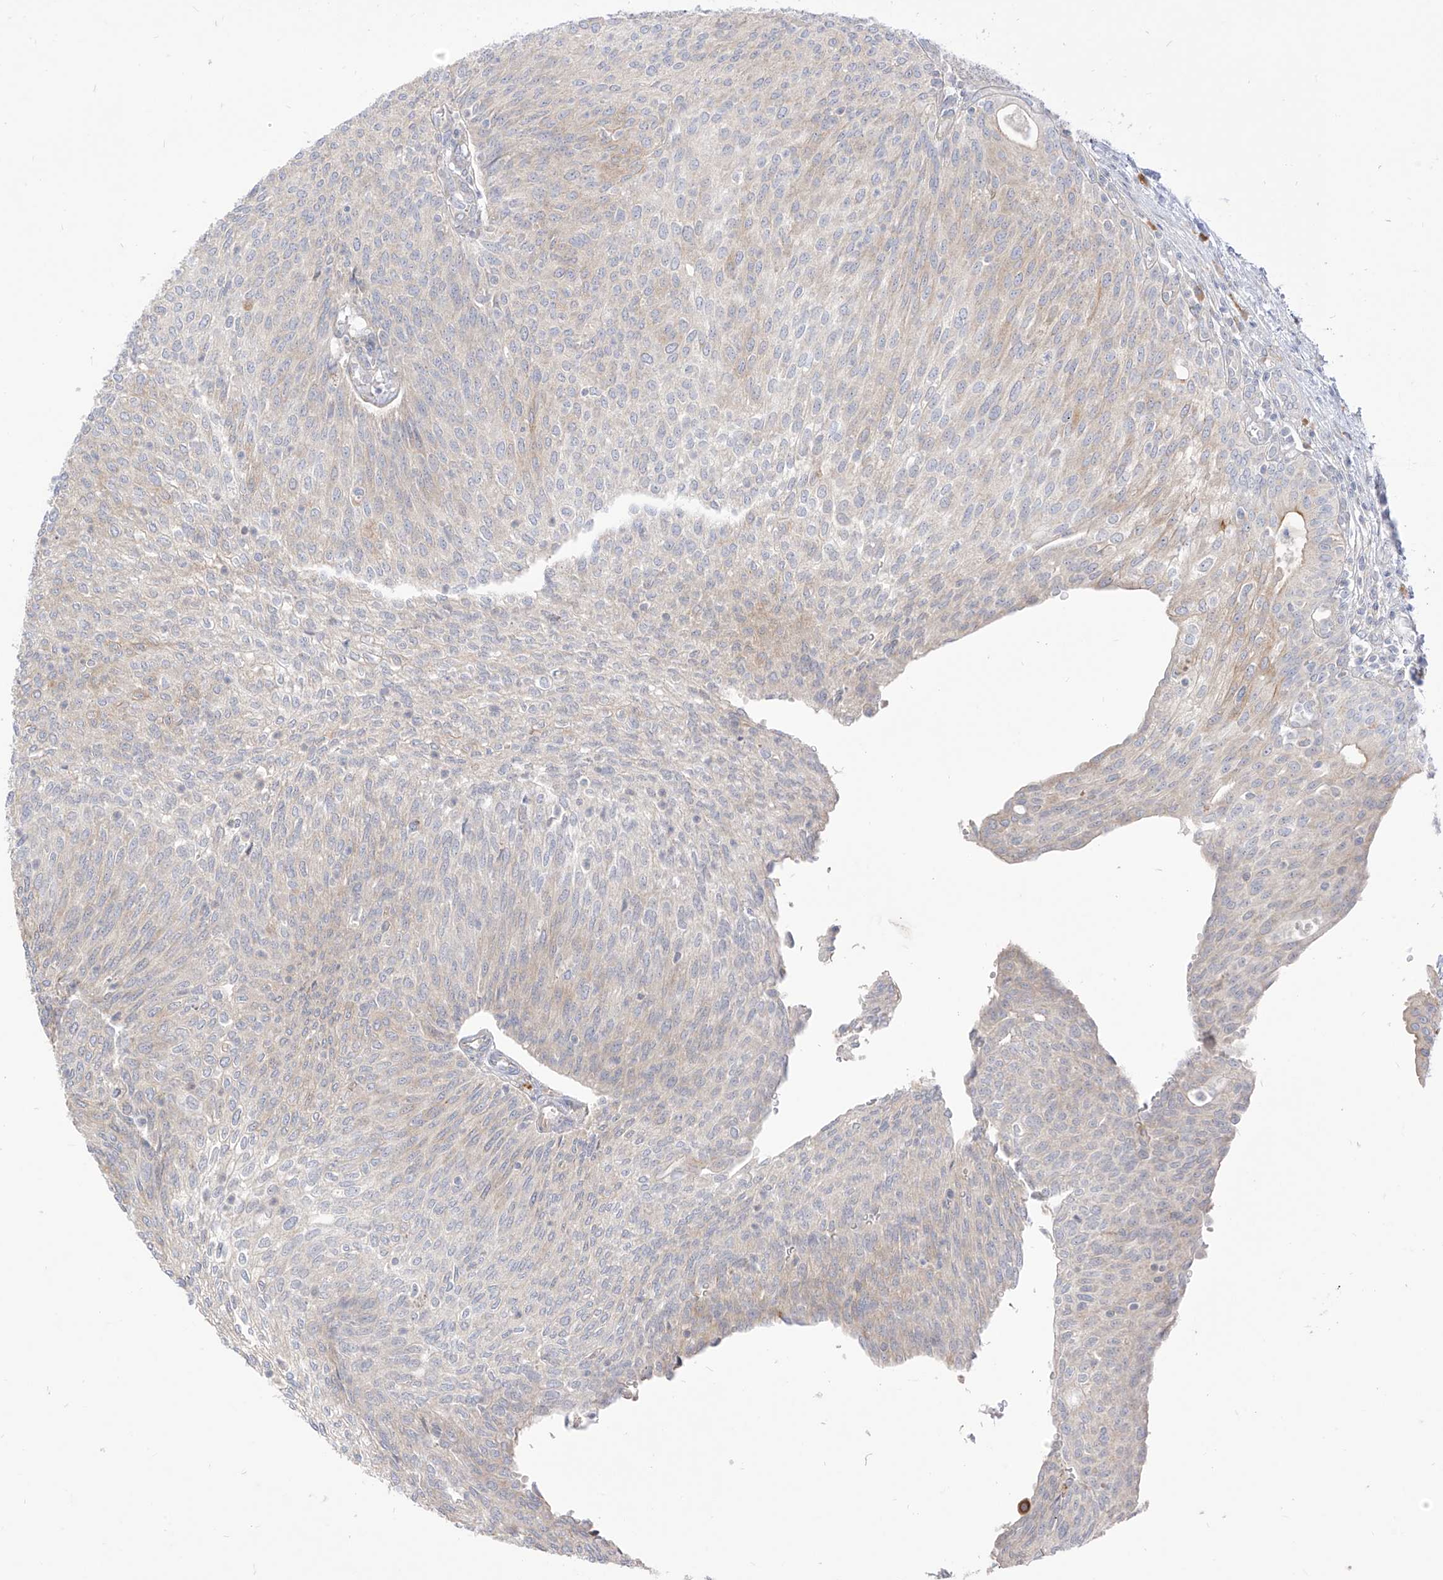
{"staining": {"intensity": "moderate", "quantity": "<25%", "location": "cytoplasmic/membranous"}, "tissue": "urothelial cancer", "cell_type": "Tumor cells", "image_type": "cancer", "snomed": [{"axis": "morphology", "description": "Urothelial carcinoma, Low grade"}, {"axis": "topography", "description": "Urinary bladder"}], "caption": "This image displays urothelial carcinoma (low-grade) stained with immunohistochemistry to label a protein in brown. The cytoplasmic/membranous of tumor cells show moderate positivity for the protein. Nuclei are counter-stained blue.", "gene": "SYTL3", "patient": {"sex": "female", "age": 79}}